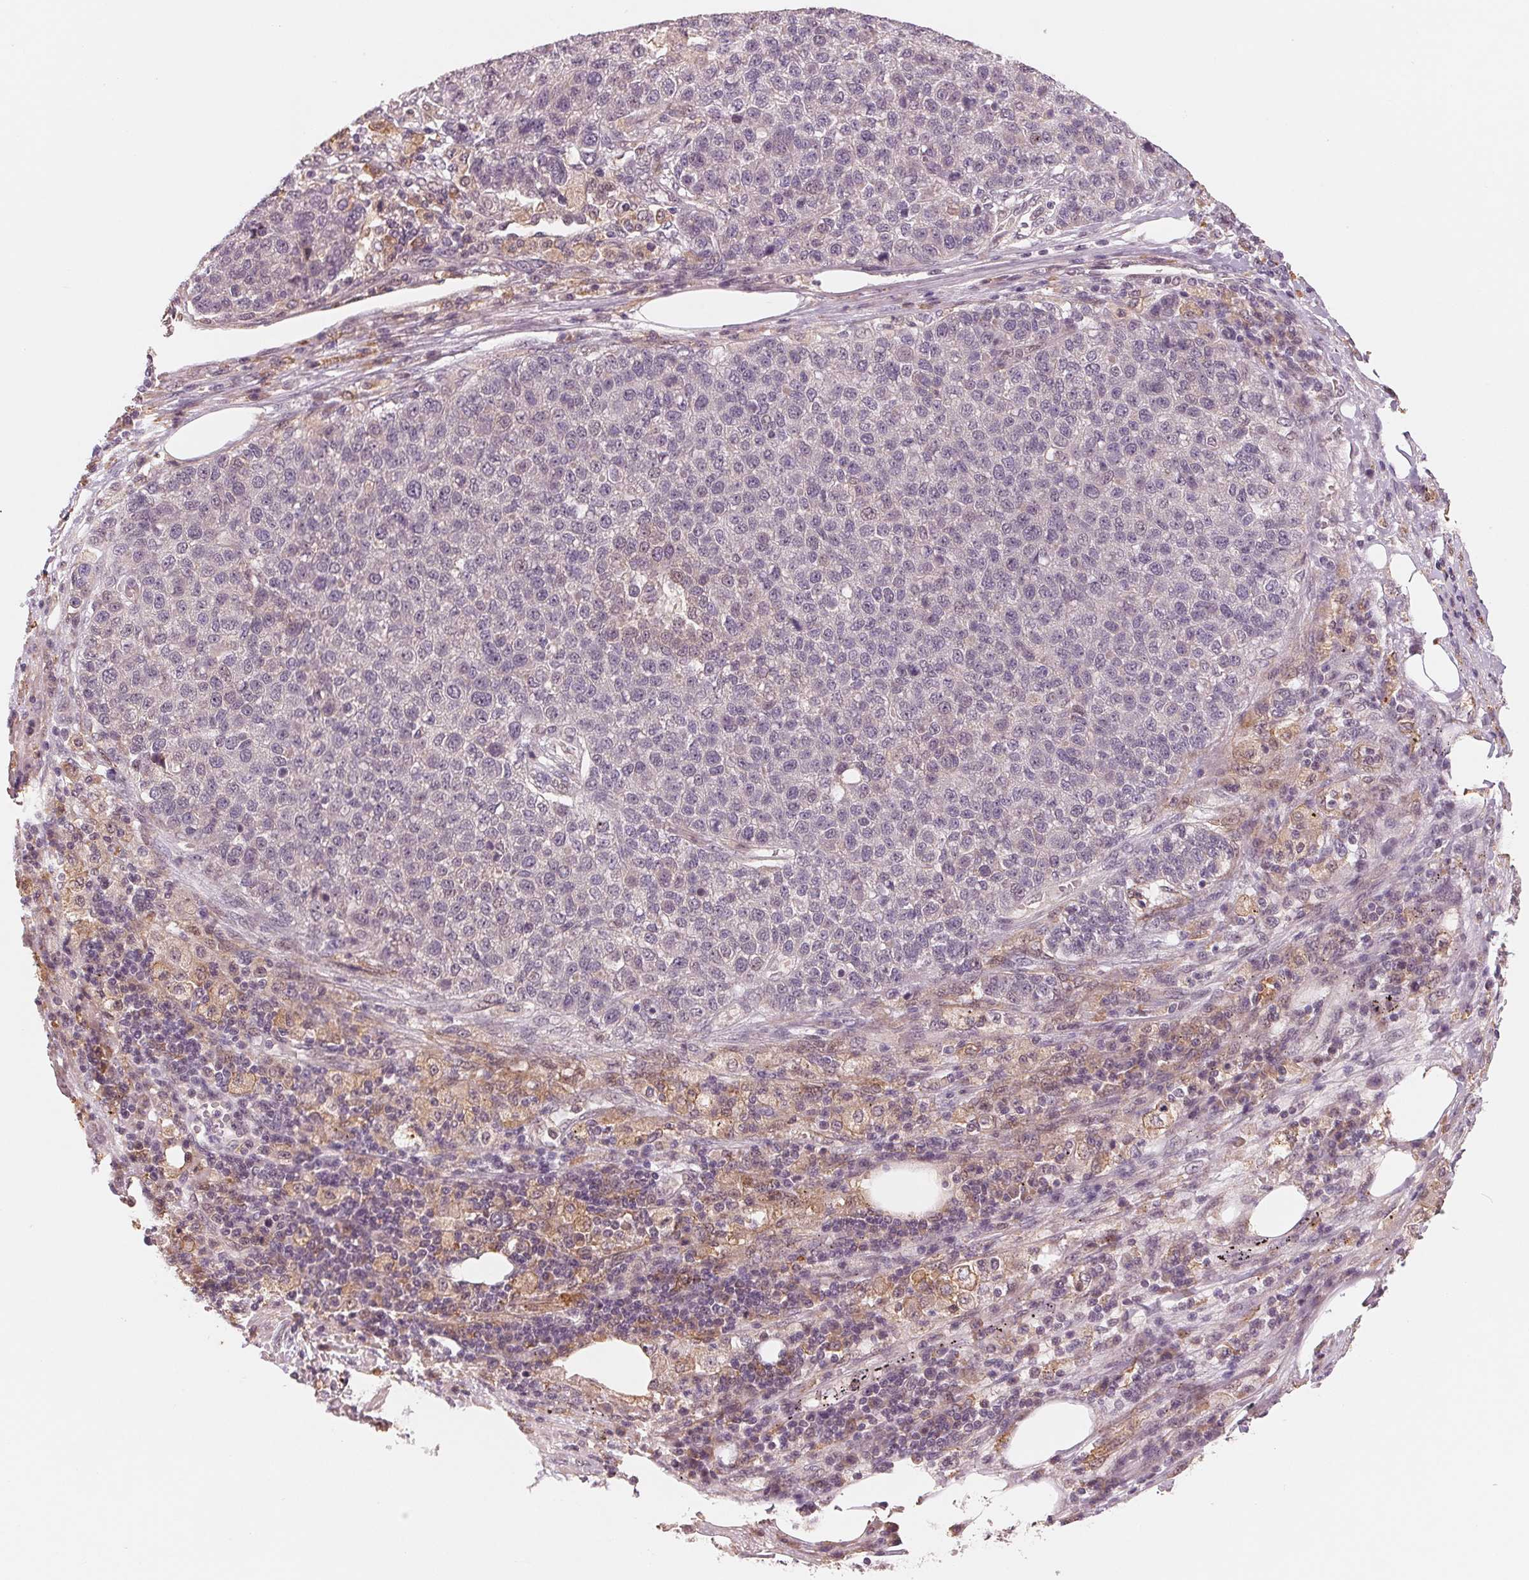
{"staining": {"intensity": "negative", "quantity": "none", "location": "none"}, "tissue": "pancreatic cancer", "cell_type": "Tumor cells", "image_type": "cancer", "snomed": [{"axis": "morphology", "description": "Adenocarcinoma, NOS"}, {"axis": "topography", "description": "Pancreas"}], "caption": "High power microscopy photomicrograph of an immunohistochemistry (IHC) micrograph of adenocarcinoma (pancreatic), revealing no significant positivity in tumor cells.", "gene": "IL9R", "patient": {"sex": "female", "age": 61}}